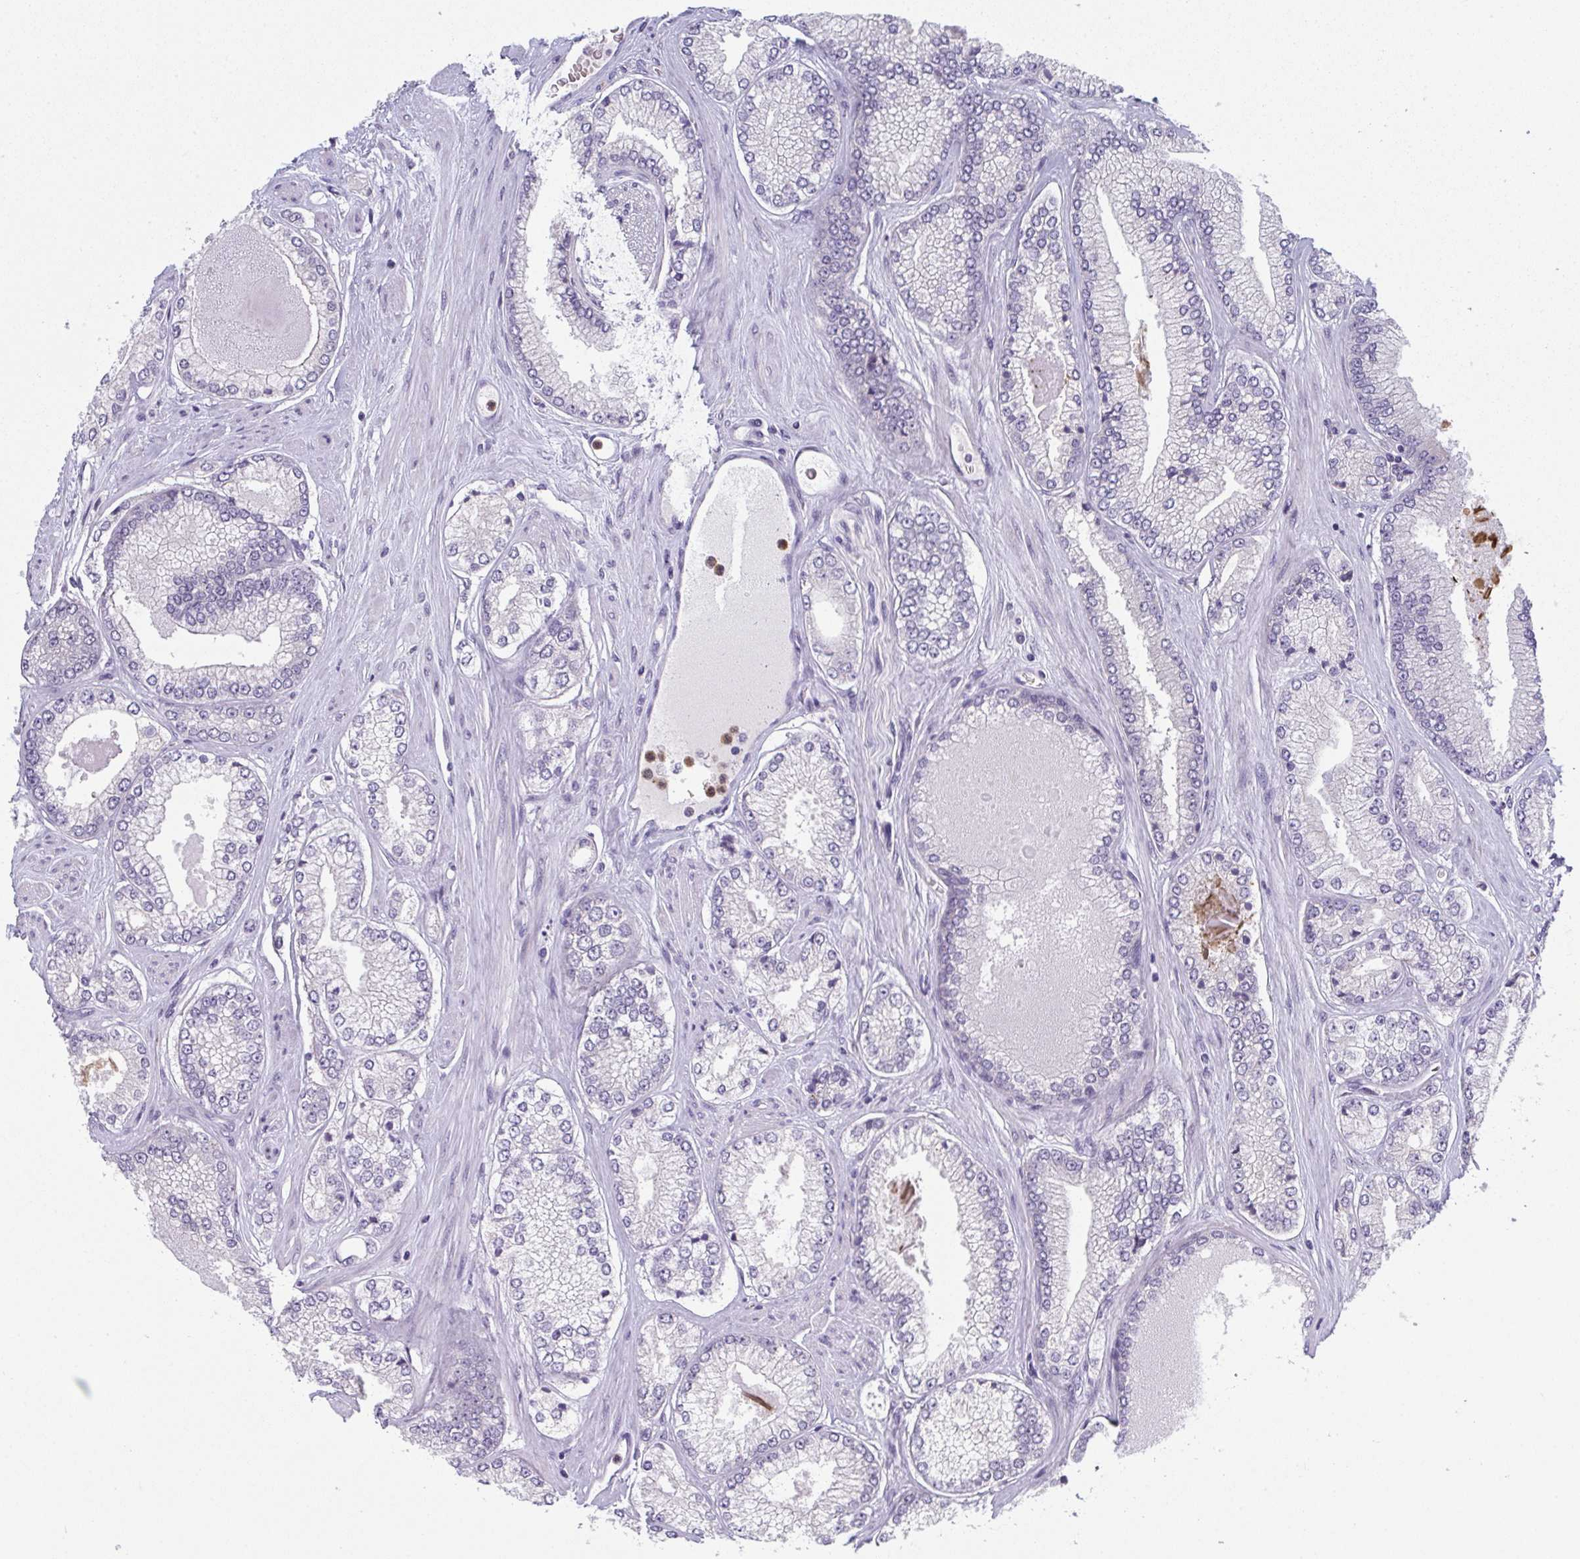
{"staining": {"intensity": "negative", "quantity": "none", "location": "none"}, "tissue": "prostate cancer", "cell_type": "Tumor cells", "image_type": "cancer", "snomed": [{"axis": "morphology", "description": "Adenocarcinoma, Low grade"}, {"axis": "topography", "description": "Prostate"}], "caption": "Prostate cancer (adenocarcinoma (low-grade)) was stained to show a protein in brown. There is no significant positivity in tumor cells.", "gene": "RIOK1", "patient": {"sex": "male", "age": 67}}